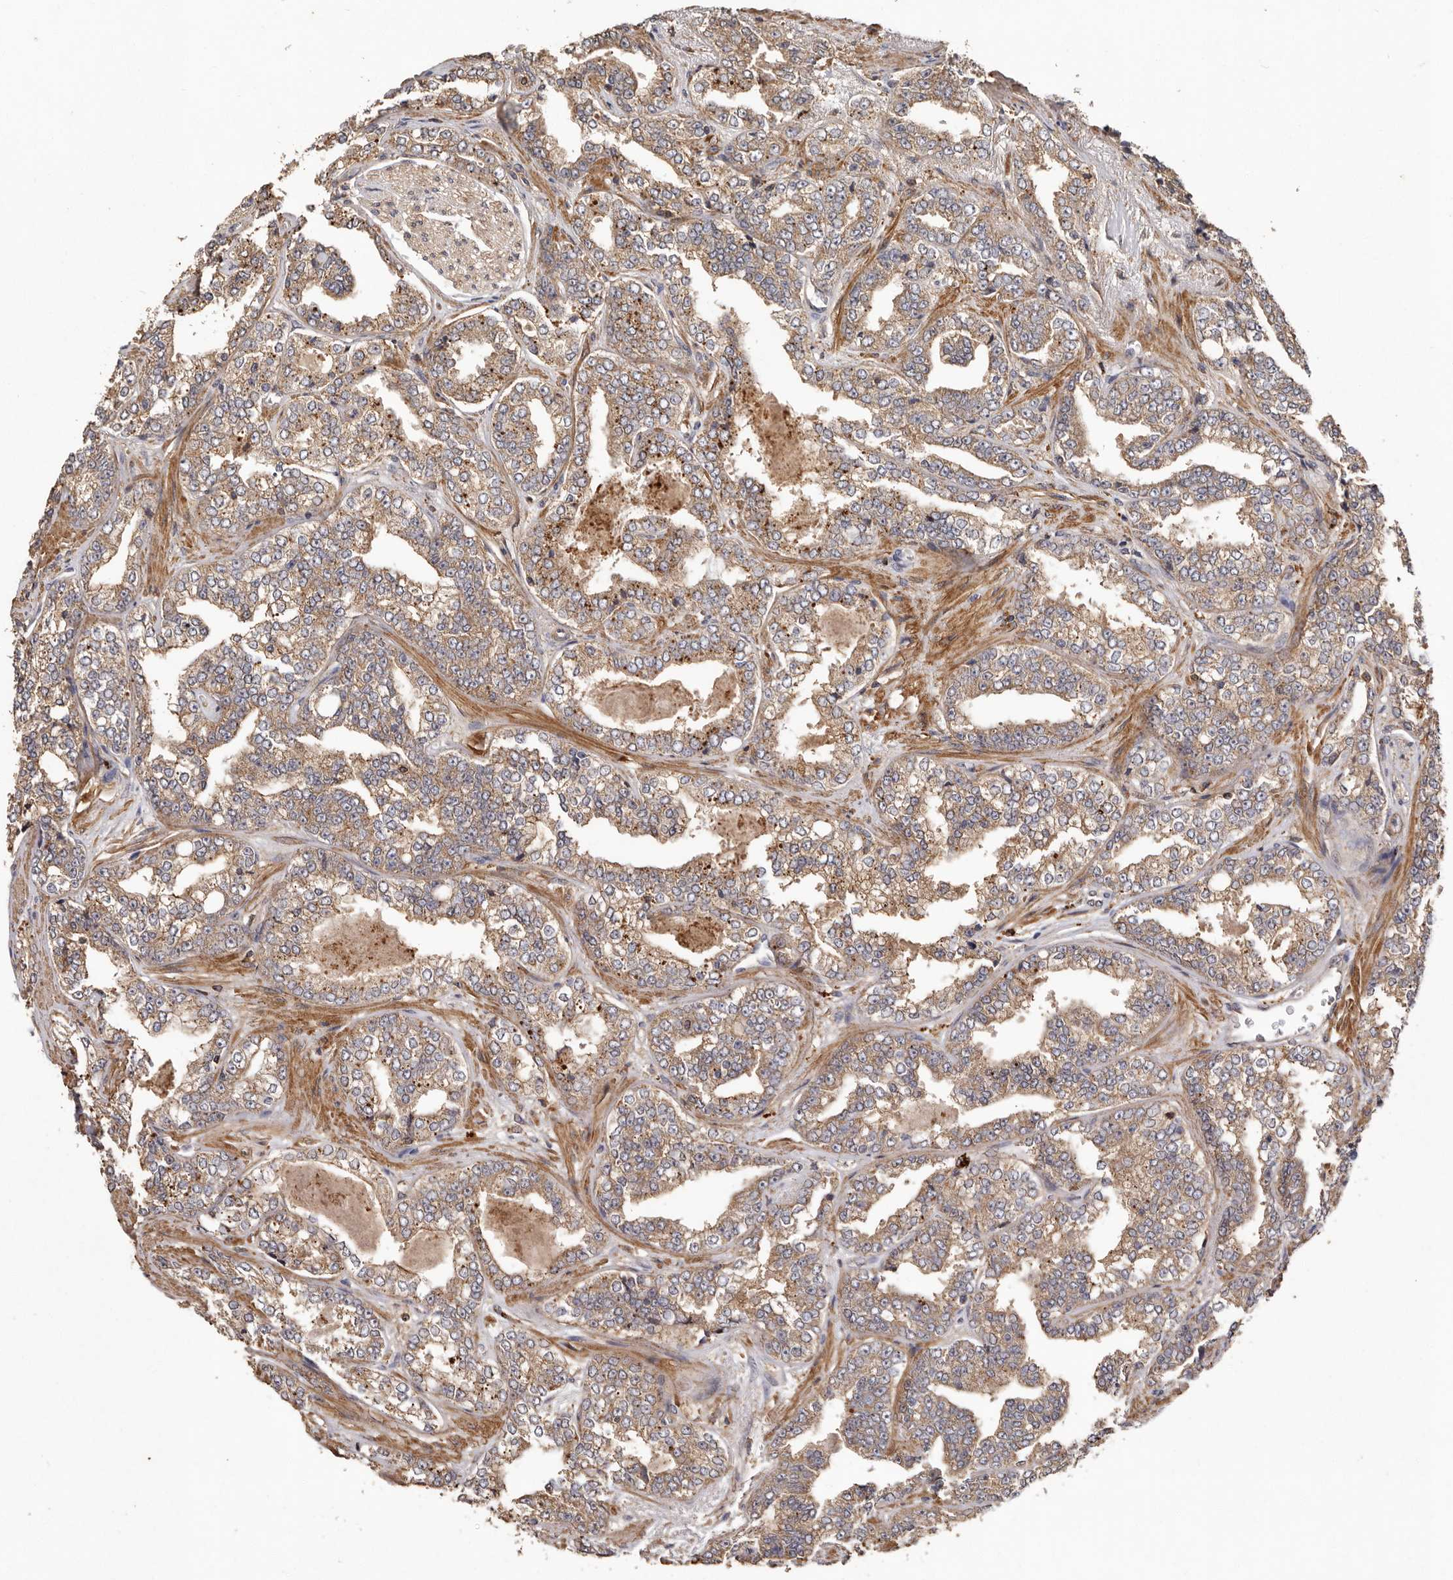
{"staining": {"intensity": "moderate", "quantity": ">75%", "location": "cytoplasmic/membranous"}, "tissue": "prostate cancer", "cell_type": "Tumor cells", "image_type": "cancer", "snomed": [{"axis": "morphology", "description": "Adenocarcinoma, High grade"}, {"axis": "topography", "description": "Prostate"}], "caption": "The immunohistochemical stain shows moderate cytoplasmic/membranous positivity in tumor cells of high-grade adenocarcinoma (prostate) tissue.", "gene": "RWDD1", "patient": {"sex": "male", "age": 71}}